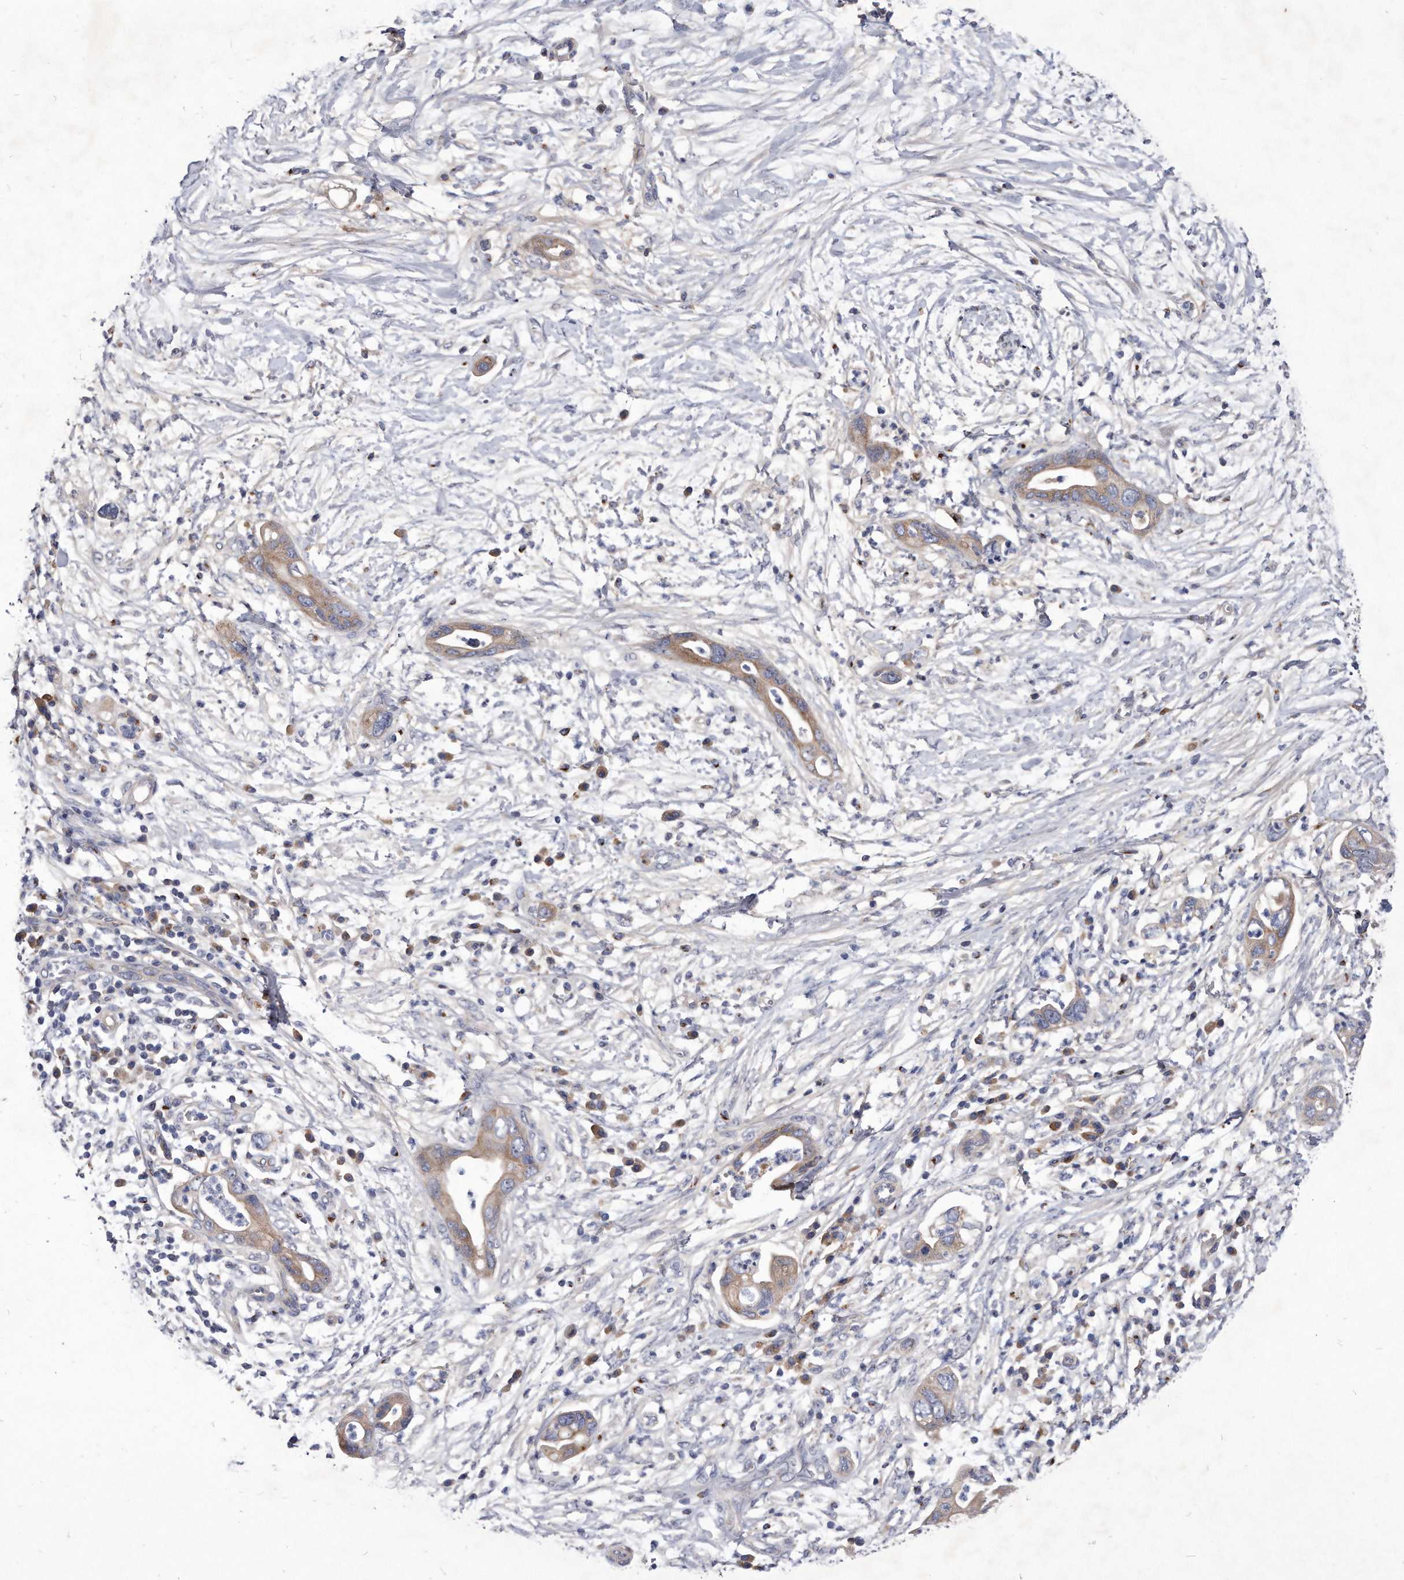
{"staining": {"intensity": "weak", "quantity": ">75%", "location": "cytoplasmic/membranous"}, "tissue": "pancreatic cancer", "cell_type": "Tumor cells", "image_type": "cancer", "snomed": [{"axis": "morphology", "description": "Adenocarcinoma, NOS"}, {"axis": "topography", "description": "Pancreas"}], "caption": "This is an image of immunohistochemistry (IHC) staining of pancreatic cancer (adenocarcinoma), which shows weak expression in the cytoplasmic/membranous of tumor cells.", "gene": "MGAT4A", "patient": {"sex": "male", "age": 75}}